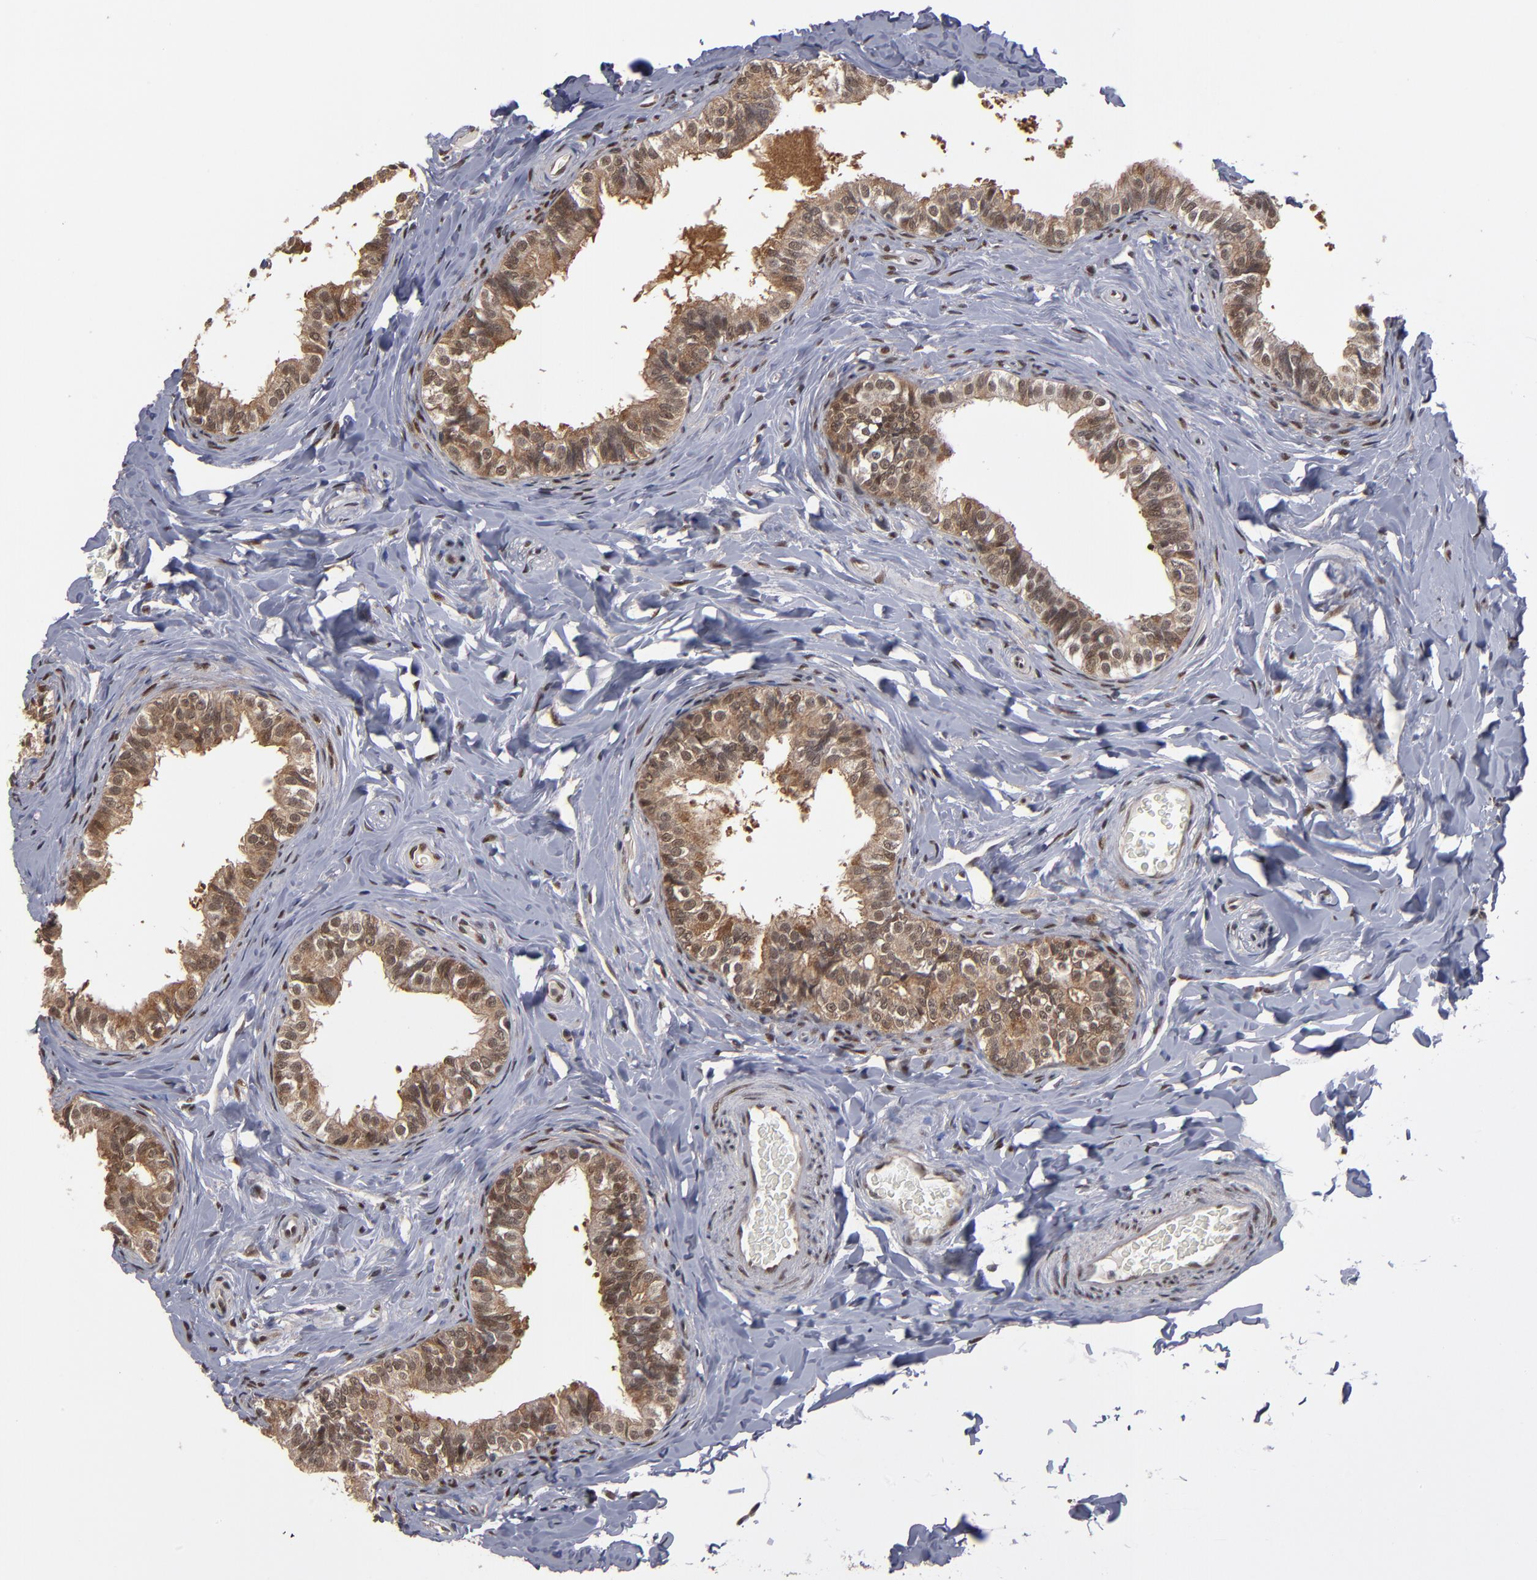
{"staining": {"intensity": "moderate", "quantity": ">75%", "location": "cytoplasmic/membranous,nuclear"}, "tissue": "epididymis", "cell_type": "Glandular cells", "image_type": "normal", "snomed": [{"axis": "morphology", "description": "Normal tissue, NOS"}, {"axis": "topography", "description": "Soft tissue"}, {"axis": "topography", "description": "Epididymis"}], "caption": "High-power microscopy captured an immunohistochemistry image of unremarkable epididymis, revealing moderate cytoplasmic/membranous,nuclear positivity in approximately >75% of glandular cells.", "gene": "HUWE1", "patient": {"sex": "male", "age": 26}}